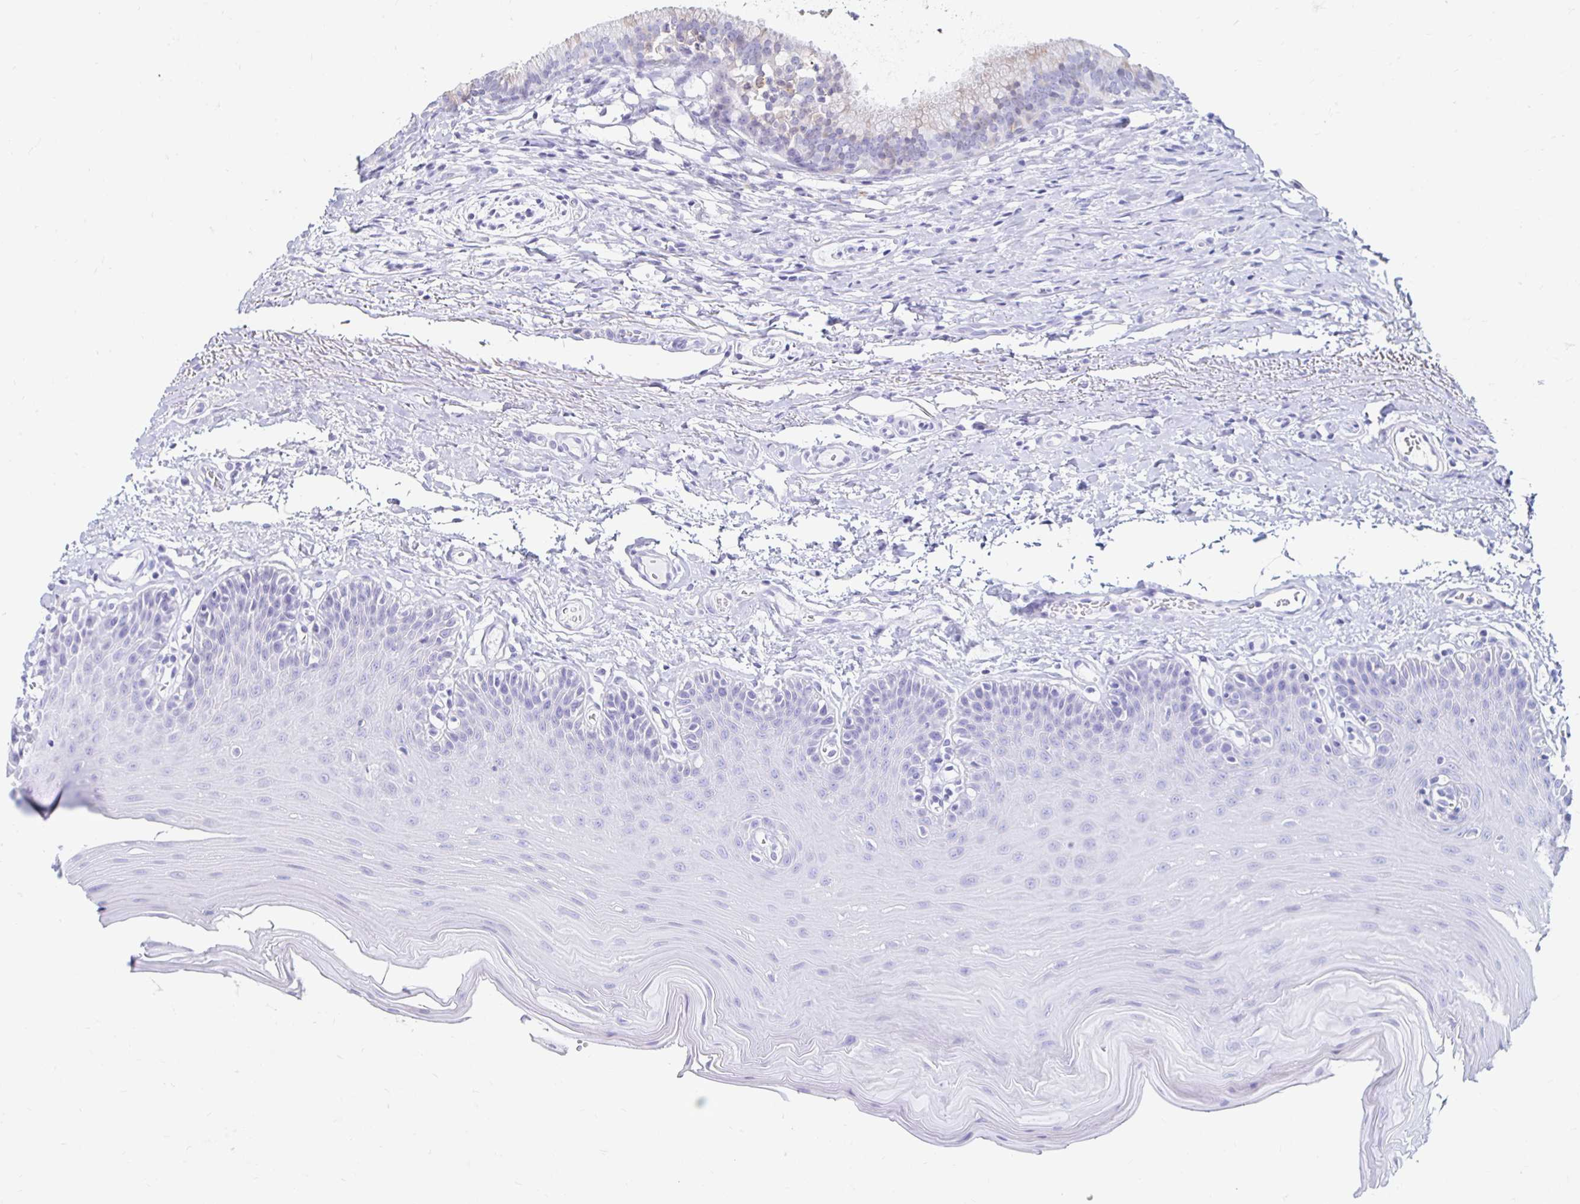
{"staining": {"intensity": "negative", "quantity": "none", "location": "none"}, "tissue": "oral mucosa", "cell_type": "Squamous epithelial cells", "image_type": "normal", "snomed": [{"axis": "morphology", "description": "Normal tissue, NOS"}, {"axis": "morphology", "description": "Adenocarcinoma, NOS"}, {"axis": "topography", "description": "Oral tissue"}, {"axis": "topography", "description": "Head-Neck"}], "caption": "The histopathology image displays no staining of squamous epithelial cells in normal oral mucosa.", "gene": "TIMP1", "patient": {"sex": "female", "age": 57}}